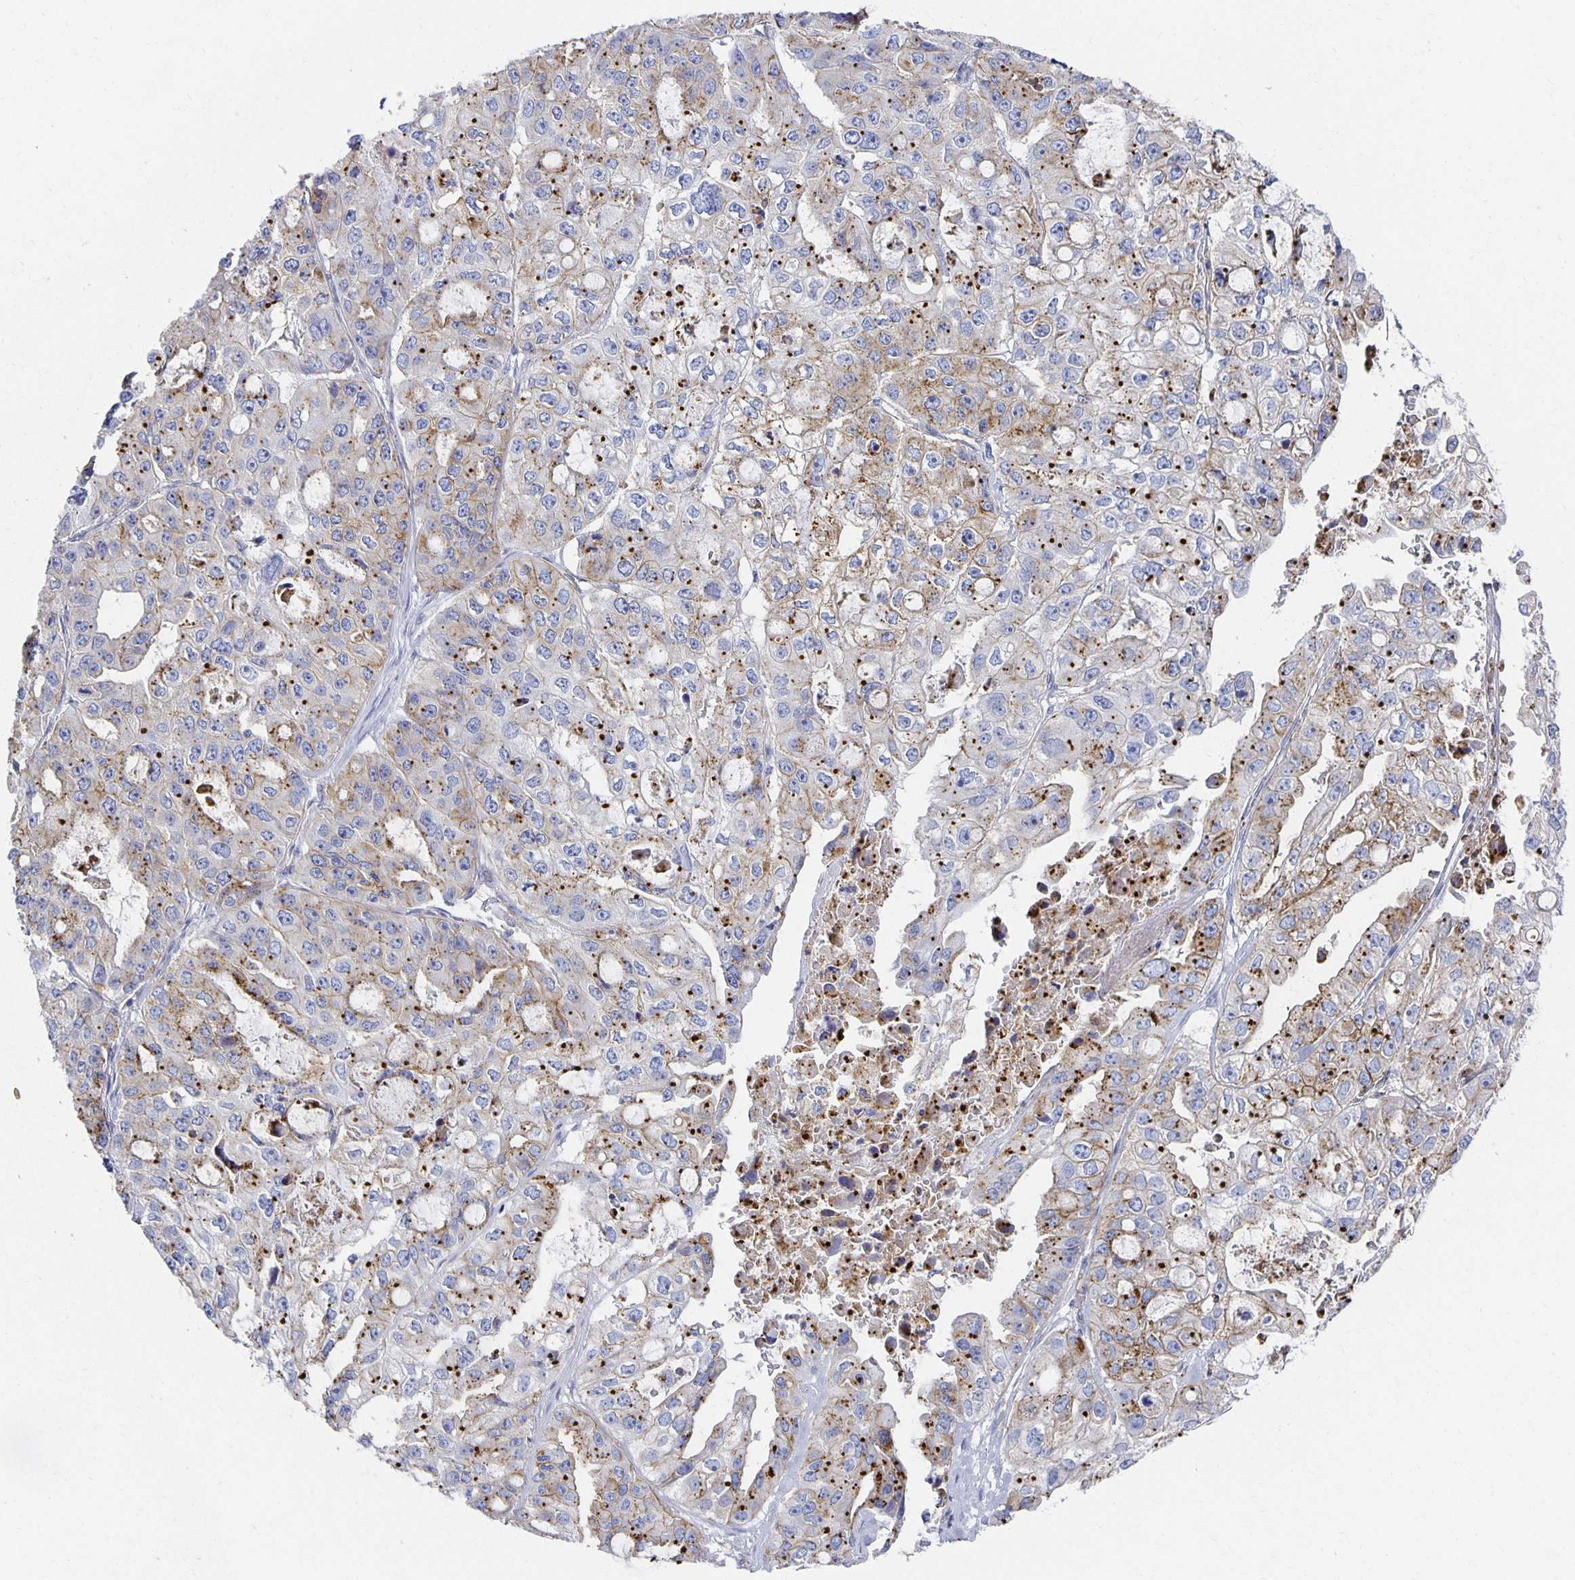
{"staining": {"intensity": "moderate", "quantity": "<25%", "location": "cytoplasmic/membranous"}, "tissue": "ovarian cancer", "cell_type": "Tumor cells", "image_type": "cancer", "snomed": [{"axis": "morphology", "description": "Cystadenocarcinoma, serous, NOS"}, {"axis": "topography", "description": "Ovary"}], "caption": "Protein expression analysis of human ovarian cancer (serous cystadenocarcinoma) reveals moderate cytoplasmic/membranous expression in approximately <25% of tumor cells. The staining was performed using DAB (3,3'-diaminobenzidine), with brown indicating positive protein expression. Nuclei are stained blue with hematoxylin.", "gene": "TAAR1", "patient": {"sex": "female", "age": 56}}